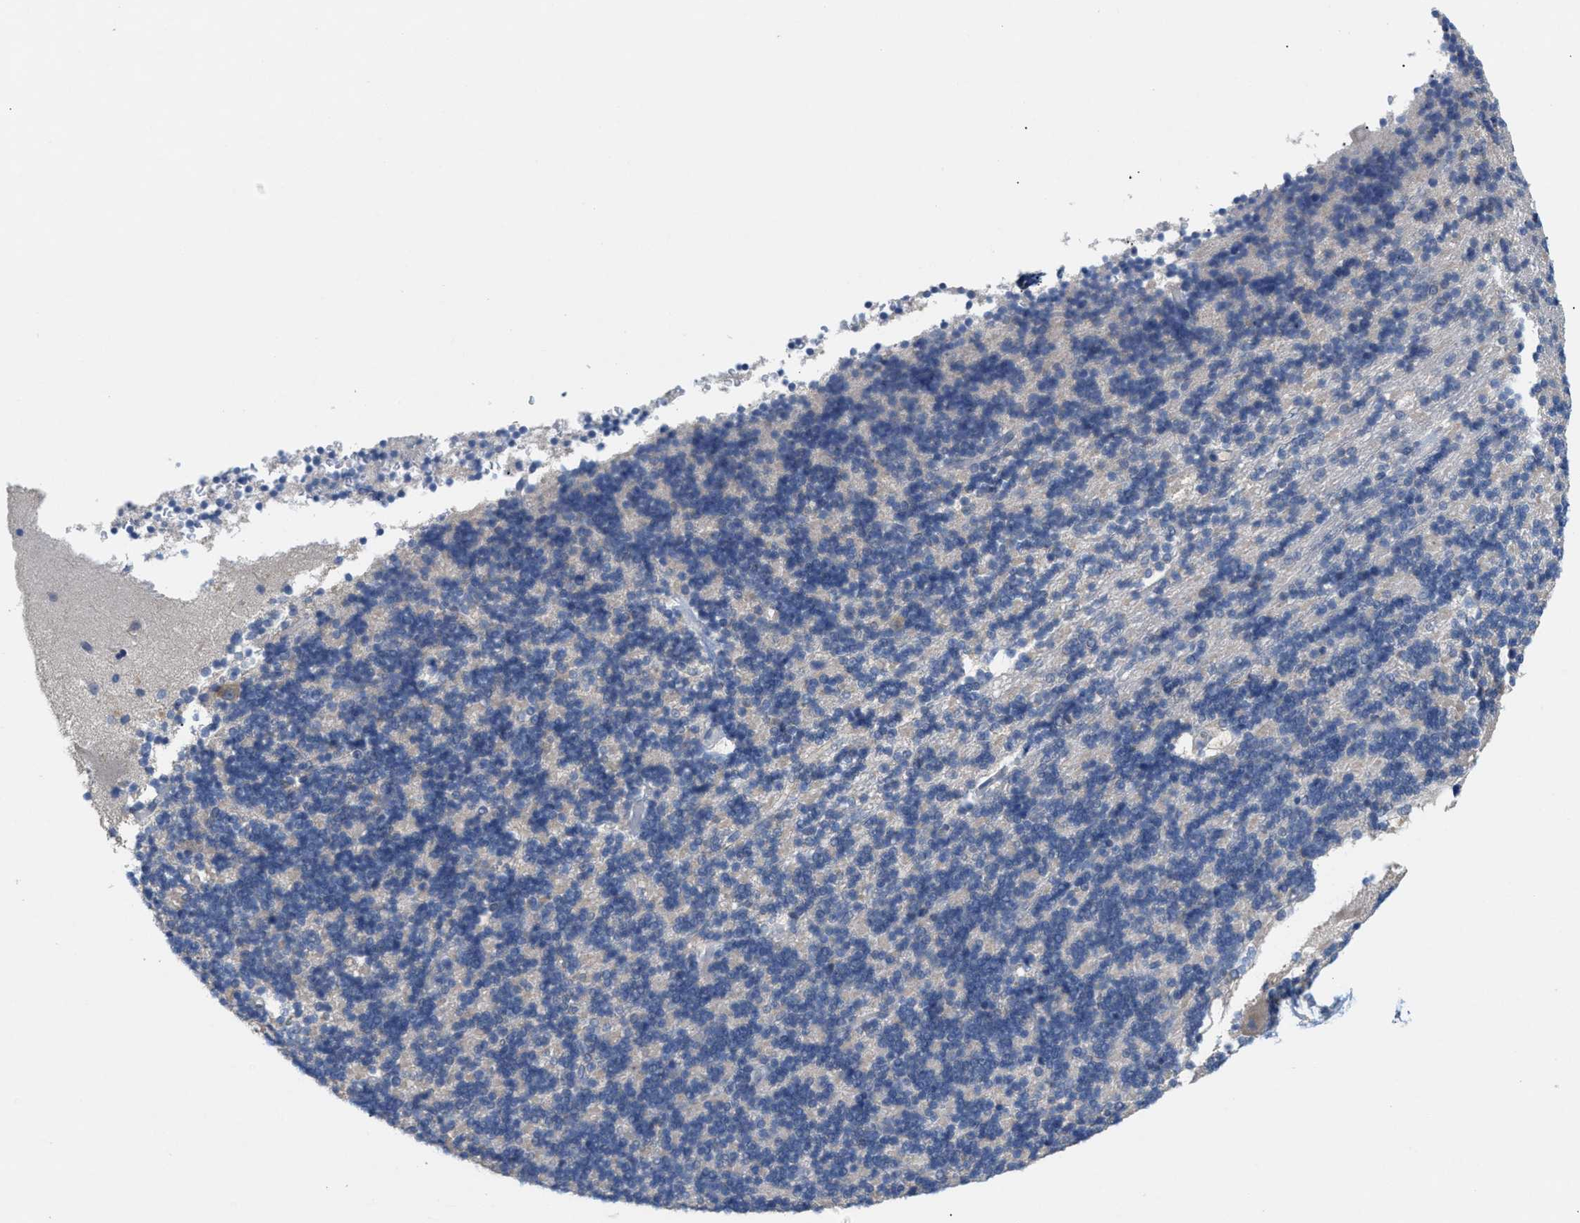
{"staining": {"intensity": "negative", "quantity": "none", "location": "none"}, "tissue": "cerebellum", "cell_type": "Cells in granular layer", "image_type": "normal", "snomed": [{"axis": "morphology", "description": "Normal tissue, NOS"}, {"axis": "topography", "description": "Cerebellum"}], "caption": "Immunohistochemical staining of benign human cerebellum reveals no significant expression in cells in granular layer. The staining is performed using DAB brown chromogen with nuclei counter-stained in using hematoxylin.", "gene": "UBAP2", "patient": {"sex": "female", "age": 19}}